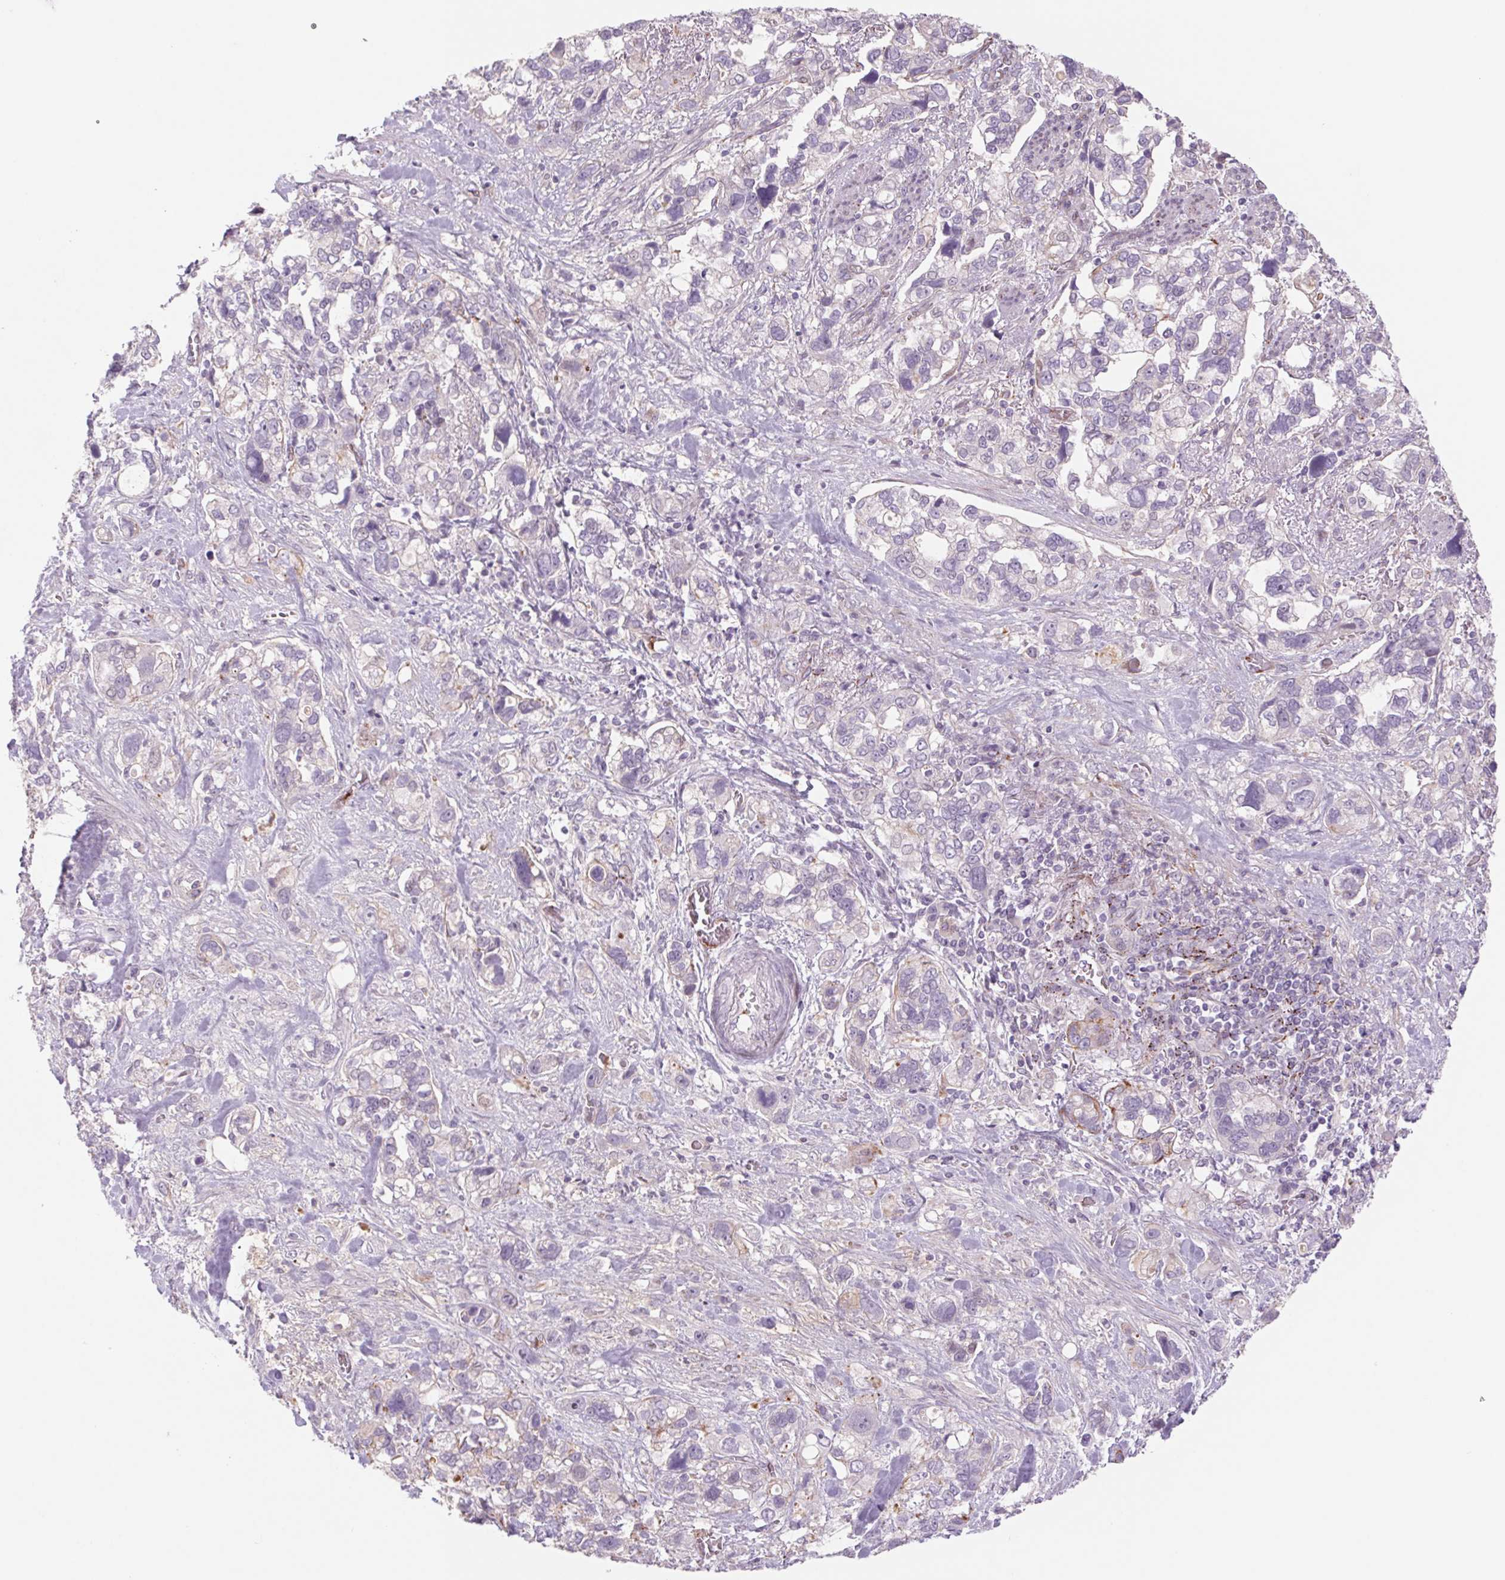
{"staining": {"intensity": "negative", "quantity": "none", "location": "none"}, "tissue": "stomach cancer", "cell_type": "Tumor cells", "image_type": "cancer", "snomed": [{"axis": "morphology", "description": "Adenocarcinoma, NOS"}, {"axis": "topography", "description": "Stomach, upper"}], "caption": "Tumor cells are negative for protein expression in human stomach cancer. Brightfield microscopy of immunohistochemistry (IHC) stained with DAB (brown) and hematoxylin (blue), captured at high magnification.", "gene": "MS4A13", "patient": {"sex": "female", "age": 81}}